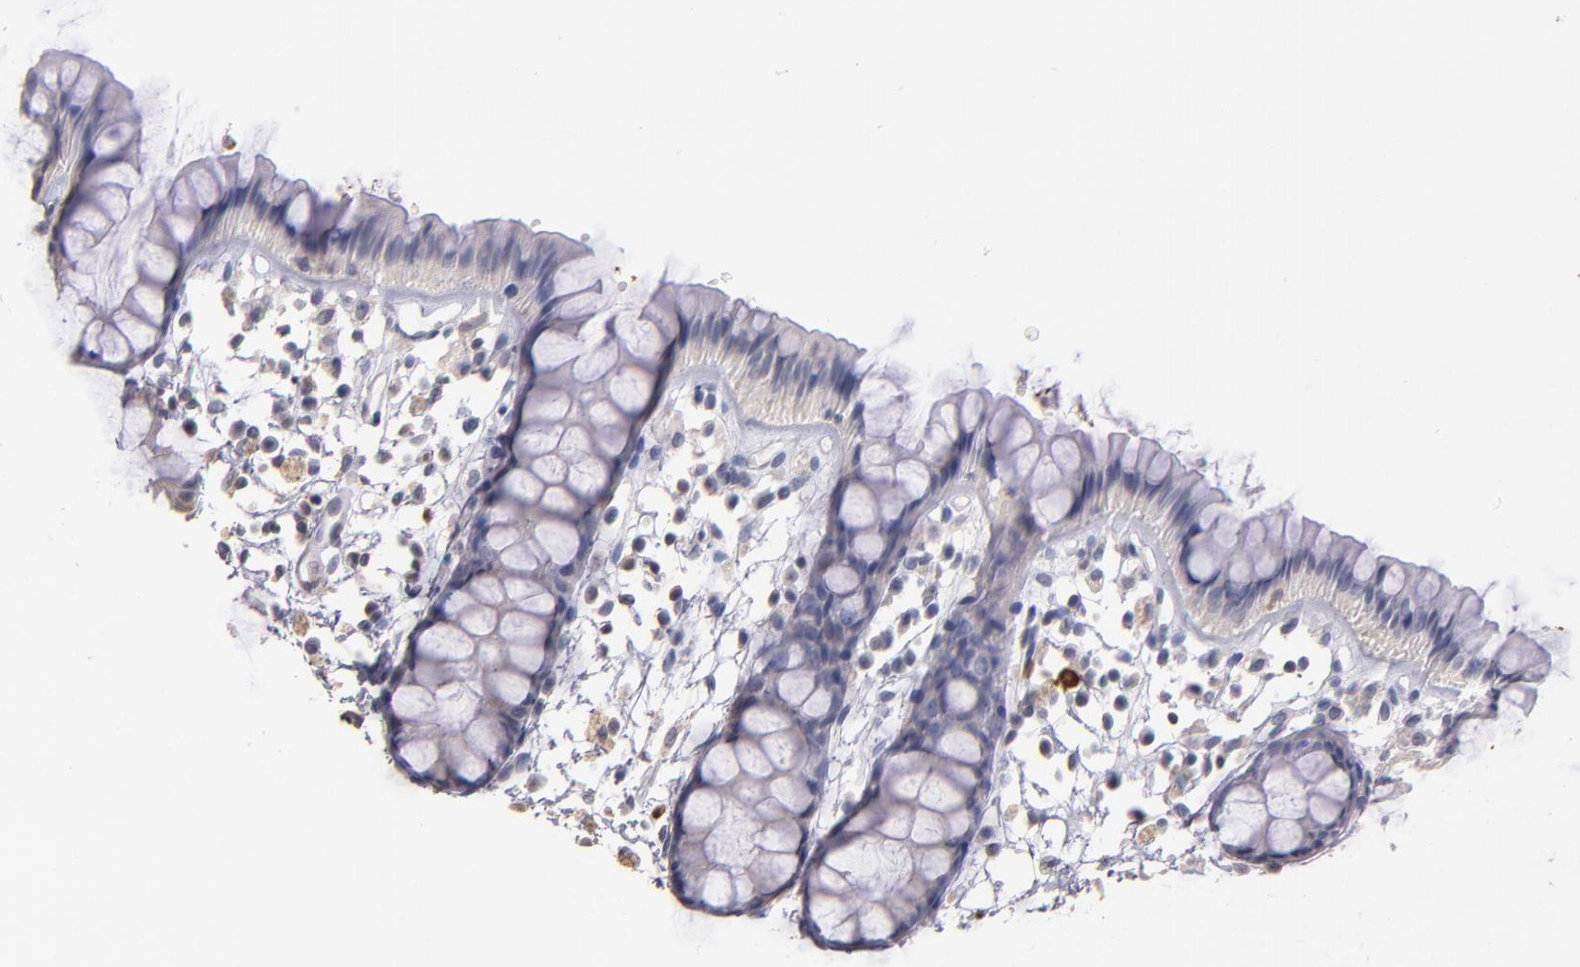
{"staining": {"intensity": "negative", "quantity": "none", "location": "none"}, "tissue": "rectum", "cell_type": "Glandular cells", "image_type": "normal", "snomed": [{"axis": "morphology", "description": "Normal tissue, NOS"}, {"axis": "topography", "description": "Rectum"}], "caption": "Rectum stained for a protein using IHC reveals no expression glandular cells.", "gene": "SOX10", "patient": {"sex": "female", "age": 66}}